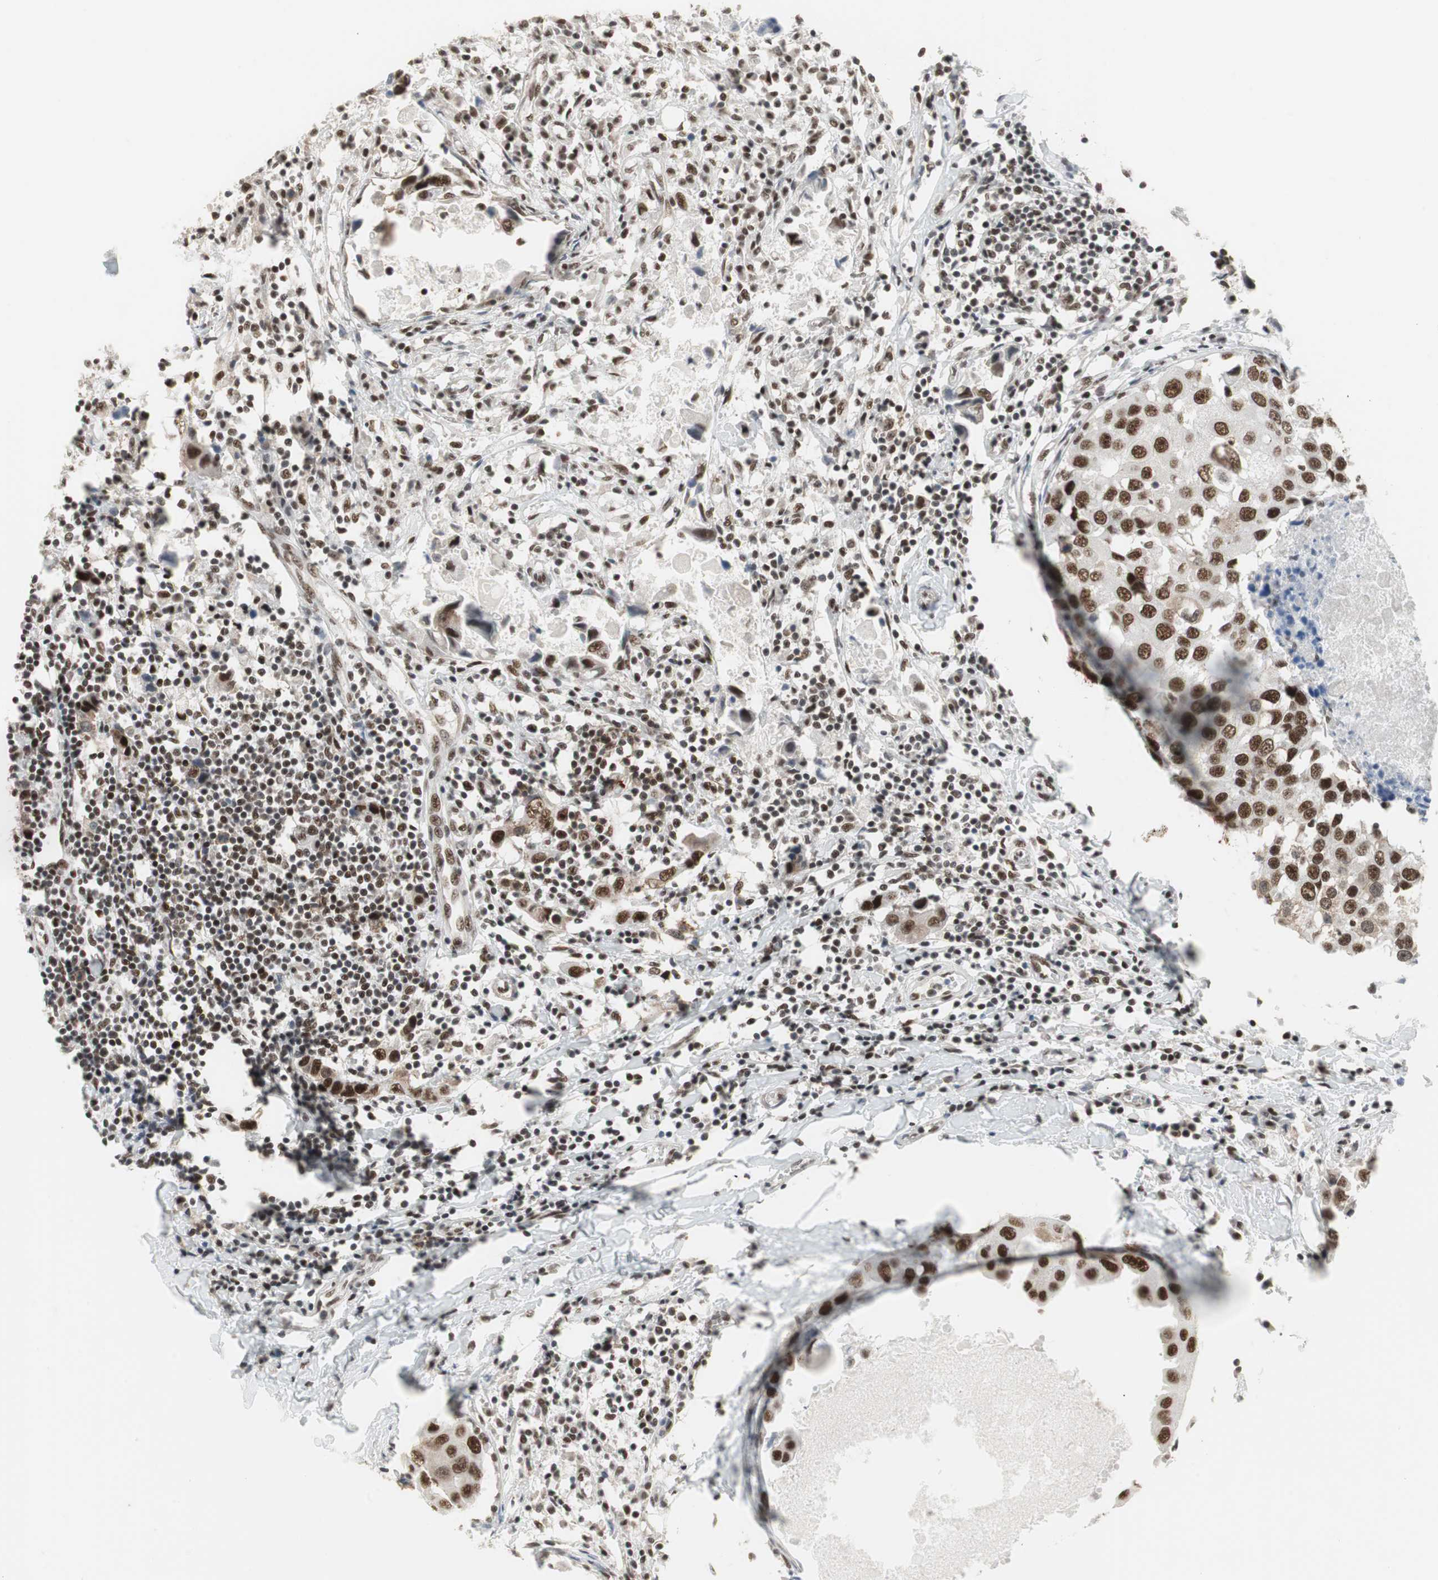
{"staining": {"intensity": "strong", "quantity": ">75%", "location": "nuclear"}, "tissue": "breast cancer", "cell_type": "Tumor cells", "image_type": "cancer", "snomed": [{"axis": "morphology", "description": "Duct carcinoma"}, {"axis": "topography", "description": "Breast"}], "caption": "Breast intraductal carcinoma was stained to show a protein in brown. There is high levels of strong nuclear staining in approximately >75% of tumor cells.", "gene": "RTF1", "patient": {"sex": "female", "age": 27}}